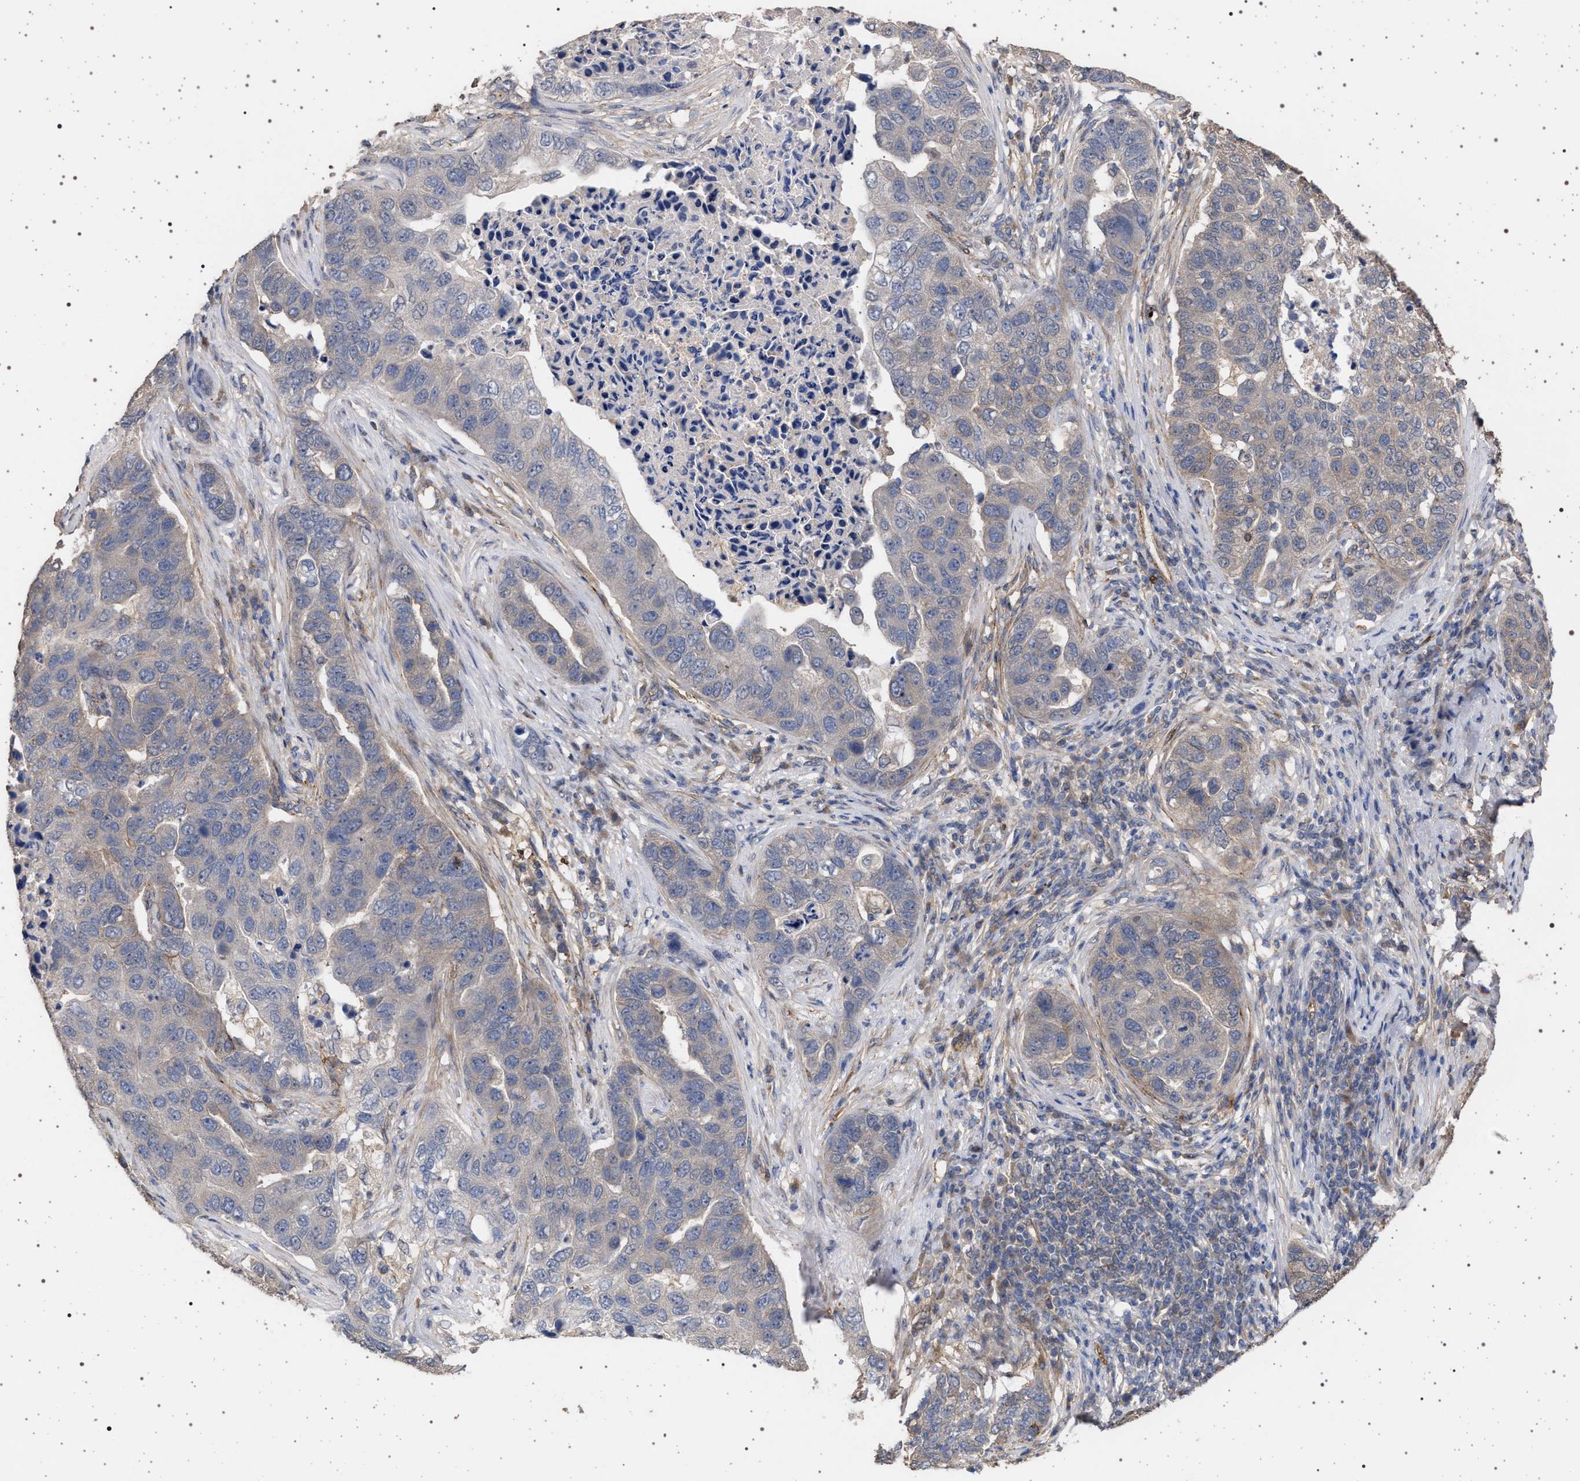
{"staining": {"intensity": "negative", "quantity": "none", "location": "none"}, "tissue": "pancreatic cancer", "cell_type": "Tumor cells", "image_type": "cancer", "snomed": [{"axis": "morphology", "description": "Adenocarcinoma, NOS"}, {"axis": "topography", "description": "Pancreas"}], "caption": "DAB immunohistochemical staining of human pancreatic cancer (adenocarcinoma) displays no significant staining in tumor cells.", "gene": "IFT20", "patient": {"sex": "female", "age": 61}}